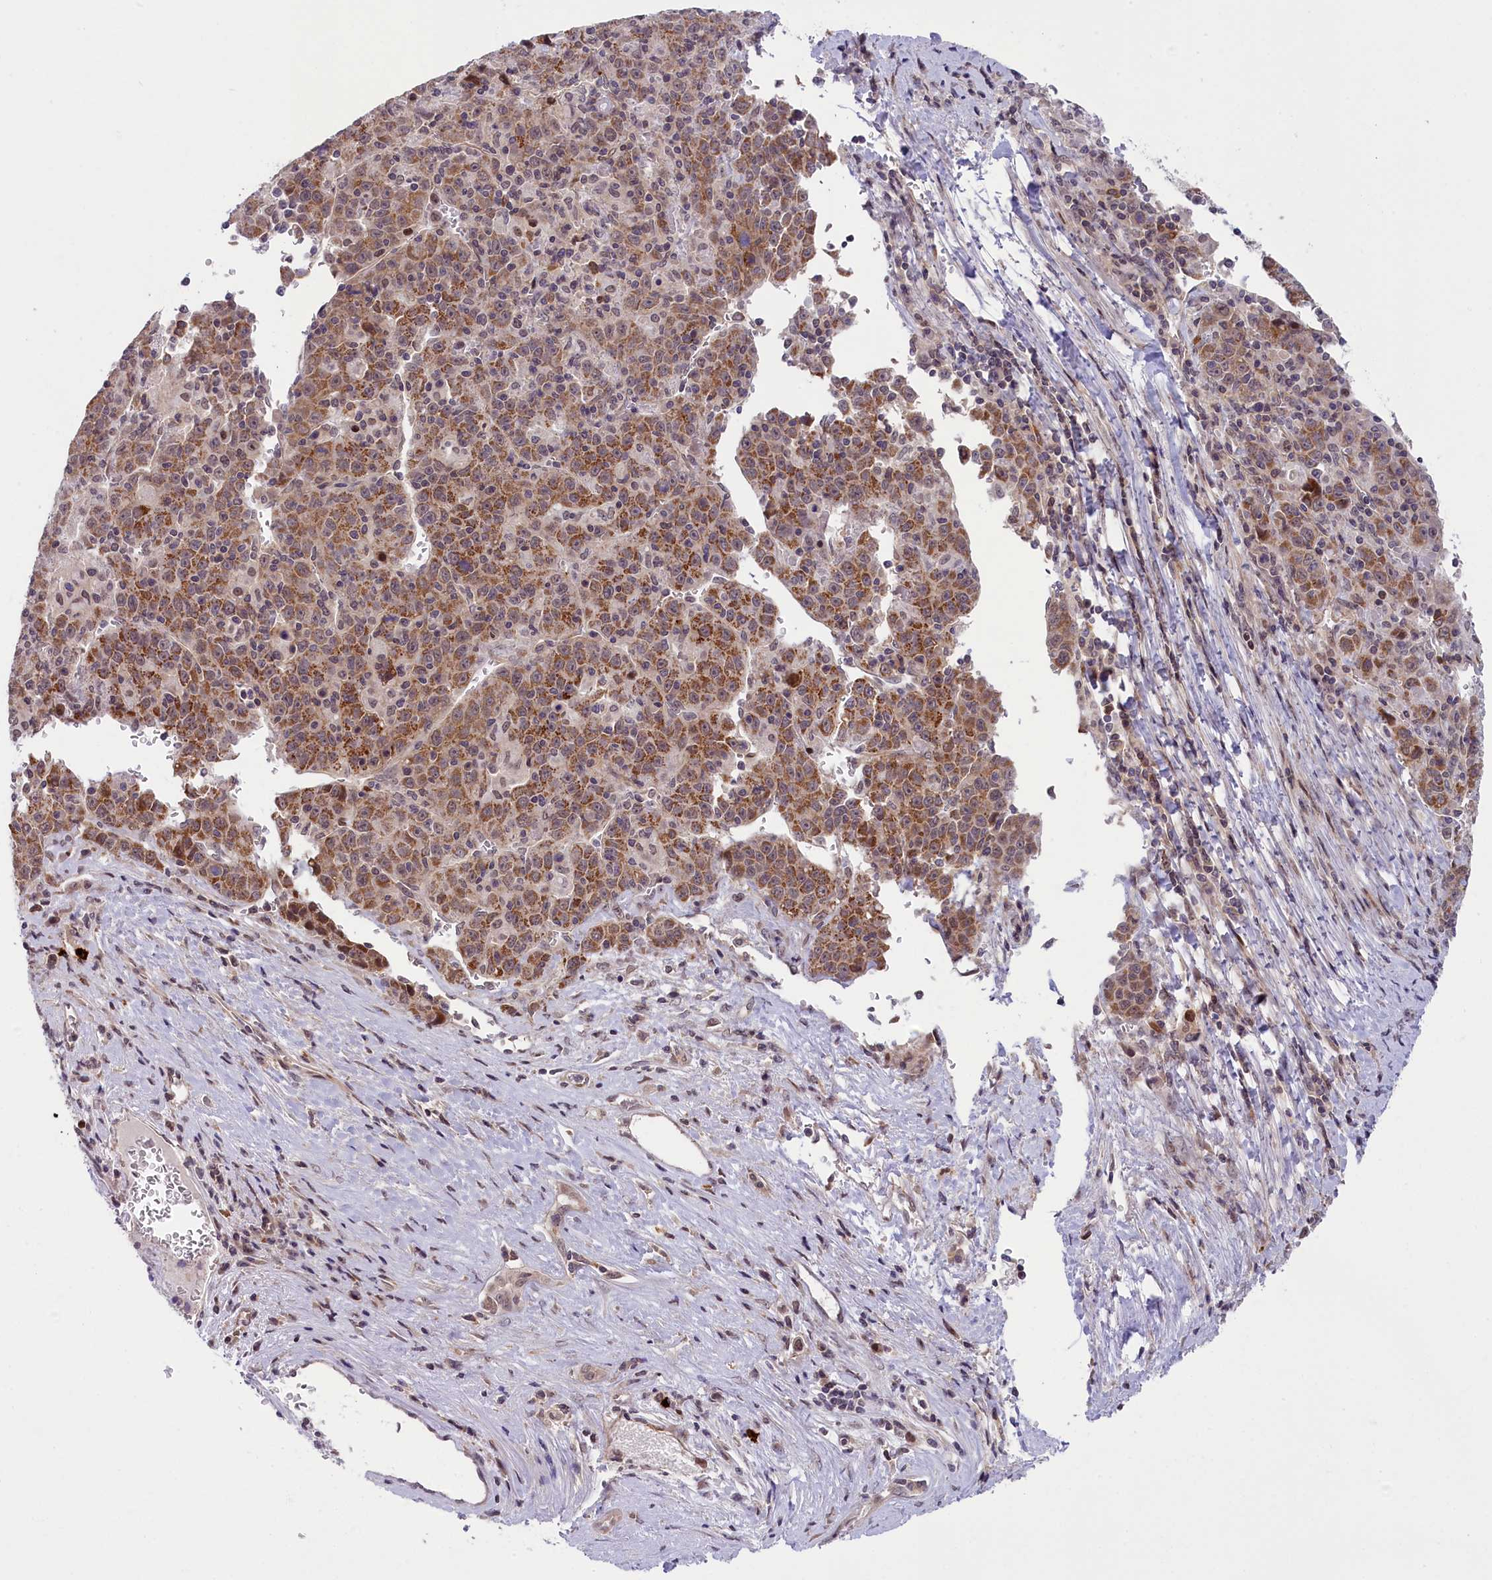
{"staining": {"intensity": "moderate", "quantity": "25%-75%", "location": "cytoplasmic/membranous"}, "tissue": "liver cancer", "cell_type": "Tumor cells", "image_type": "cancer", "snomed": [{"axis": "morphology", "description": "Carcinoma, Hepatocellular, NOS"}, {"axis": "topography", "description": "Liver"}], "caption": "Immunohistochemistry (IHC) photomicrograph of neoplastic tissue: hepatocellular carcinoma (liver) stained using IHC displays medium levels of moderate protein expression localized specifically in the cytoplasmic/membranous of tumor cells, appearing as a cytoplasmic/membranous brown color.", "gene": "CCL23", "patient": {"sex": "female", "age": 53}}